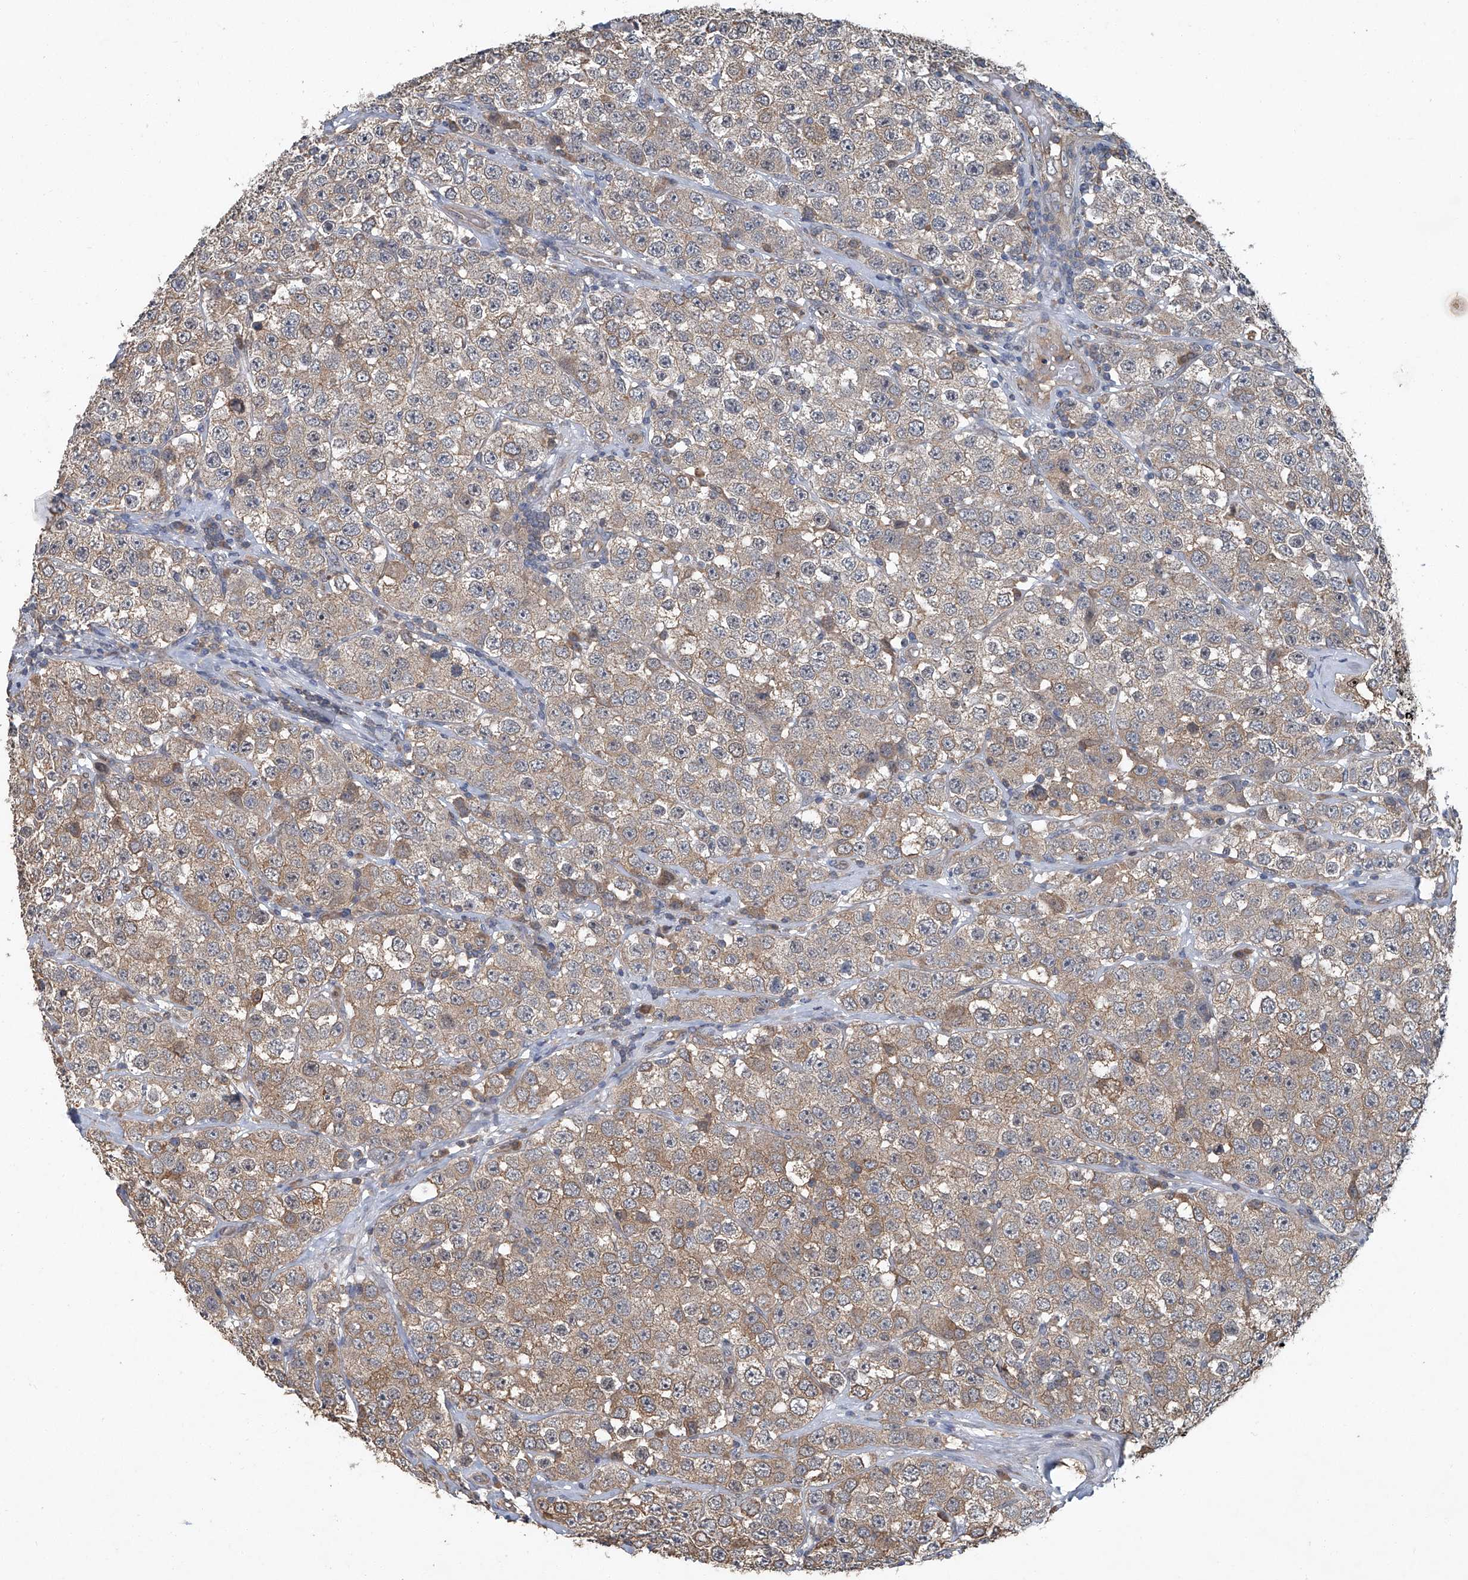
{"staining": {"intensity": "weak", "quantity": ">75%", "location": "cytoplasmic/membranous"}, "tissue": "testis cancer", "cell_type": "Tumor cells", "image_type": "cancer", "snomed": [{"axis": "morphology", "description": "Seminoma, NOS"}, {"axis": "topography", "description": "Testis"}], "caption": "The immunohistochemical stain shows weak cytoplasmic/membranous expression in tumor cells of testis cancer (seminoma) tissue.", "gene": "ANKRD34A", "patient": {"sex": "male", "age": 28}}